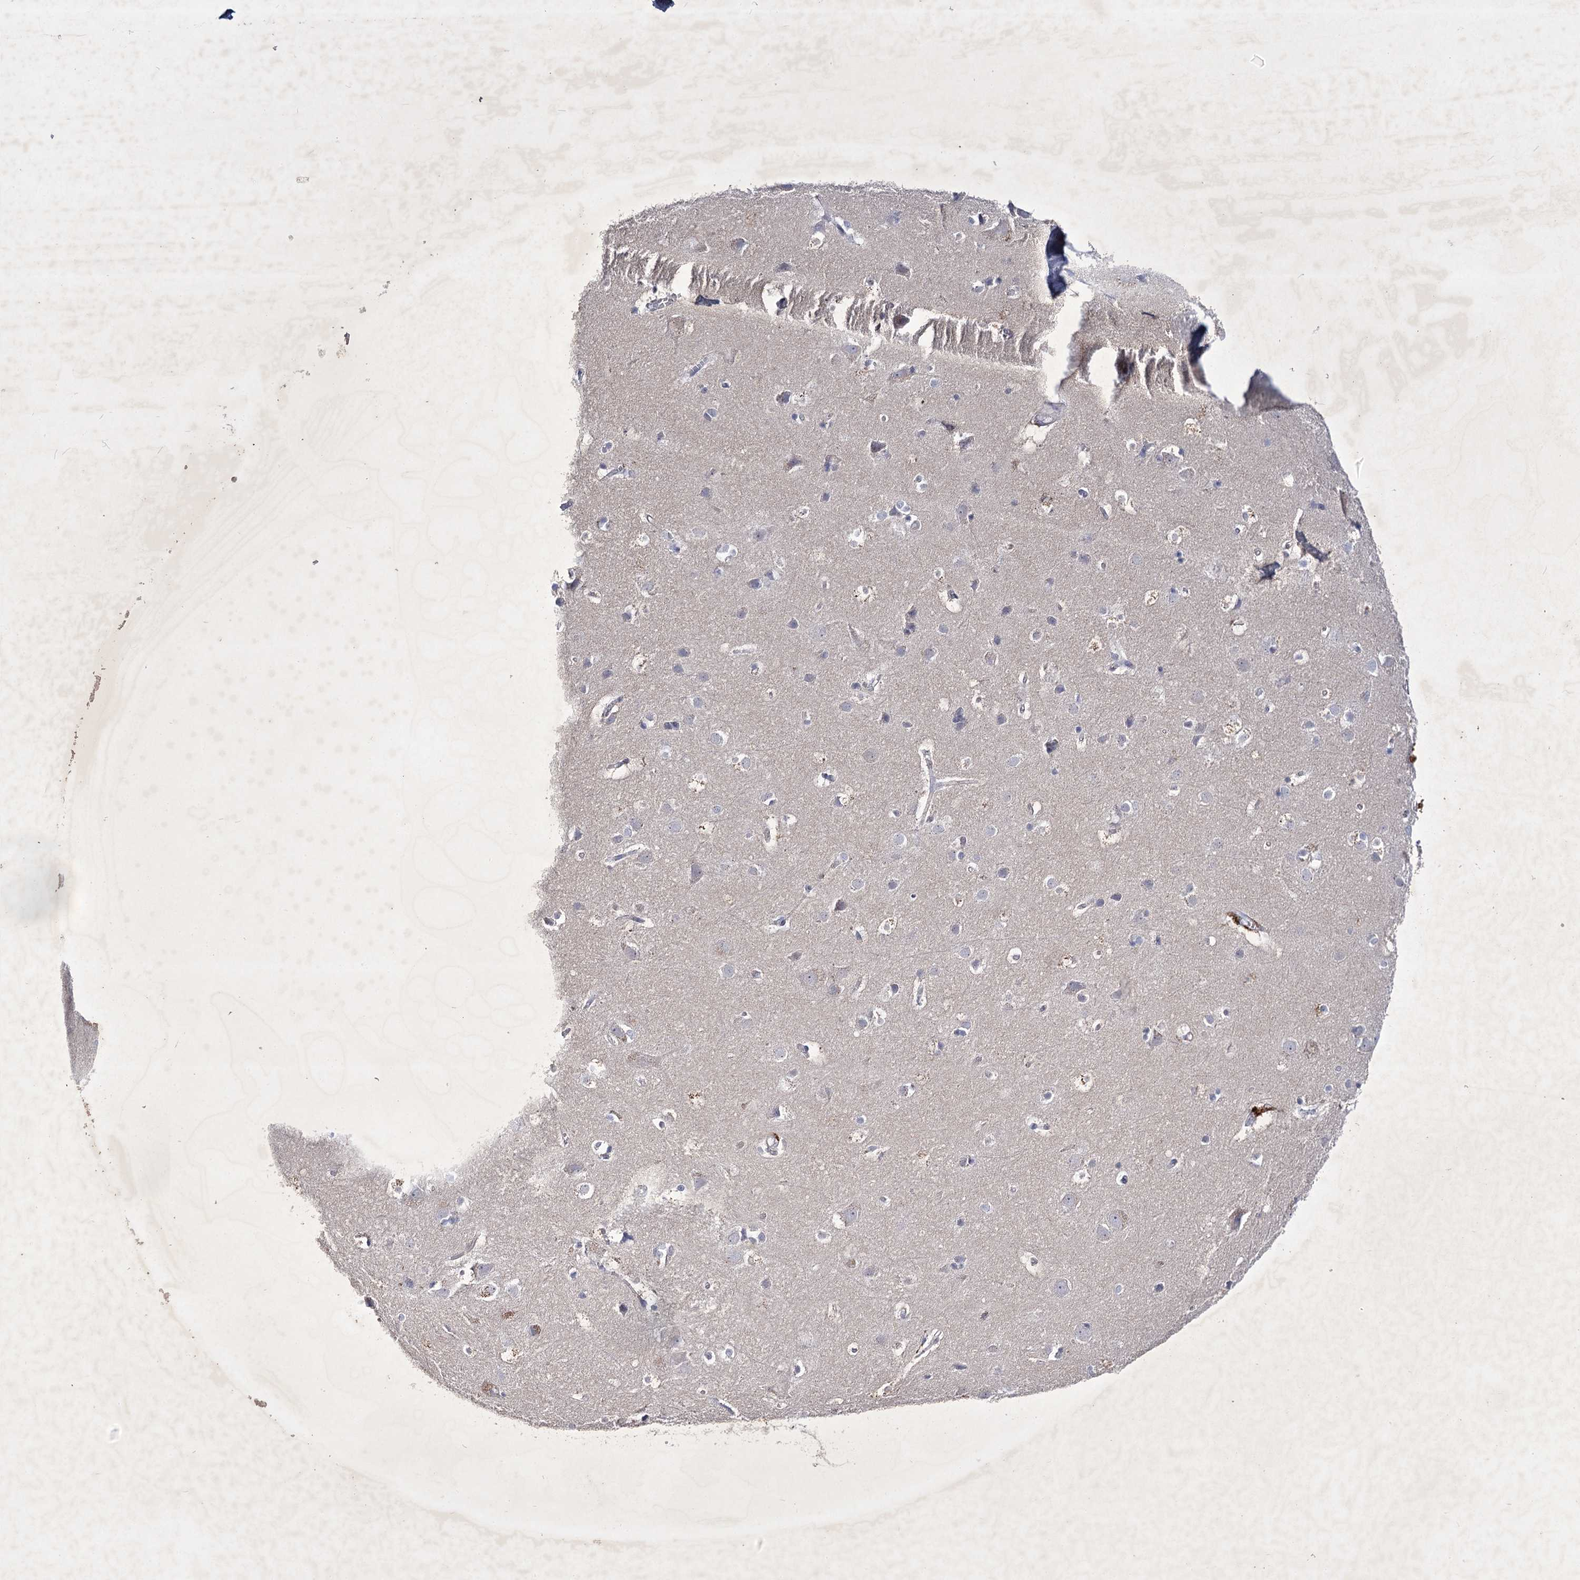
{"staining": {"intensity": "negative", "quantity": "none", "location": "none"}, "tissue": "cerebral cortex", "cell_type": "Endothelial cells", "image_type": "normal", "snomed": [{"axis": "morphology", "description": "Normal tissue, NOS"}, {"axis": "topography", "description": "Cerebral cortex"}], "caption": "High magnification brightfield microscopy of unremarkable cerebral cortex stained with DAB (brown) and counterstained with hematoxylin (blue): endothelial cells show no significant expression. (DAB (3,3'-diaminobenzidine) immunohistochemistry (IHC) visualized using brightfield microscopy, high magnification).", "gene": "COX15", "patient": {"sex": "male", "age": 54}}